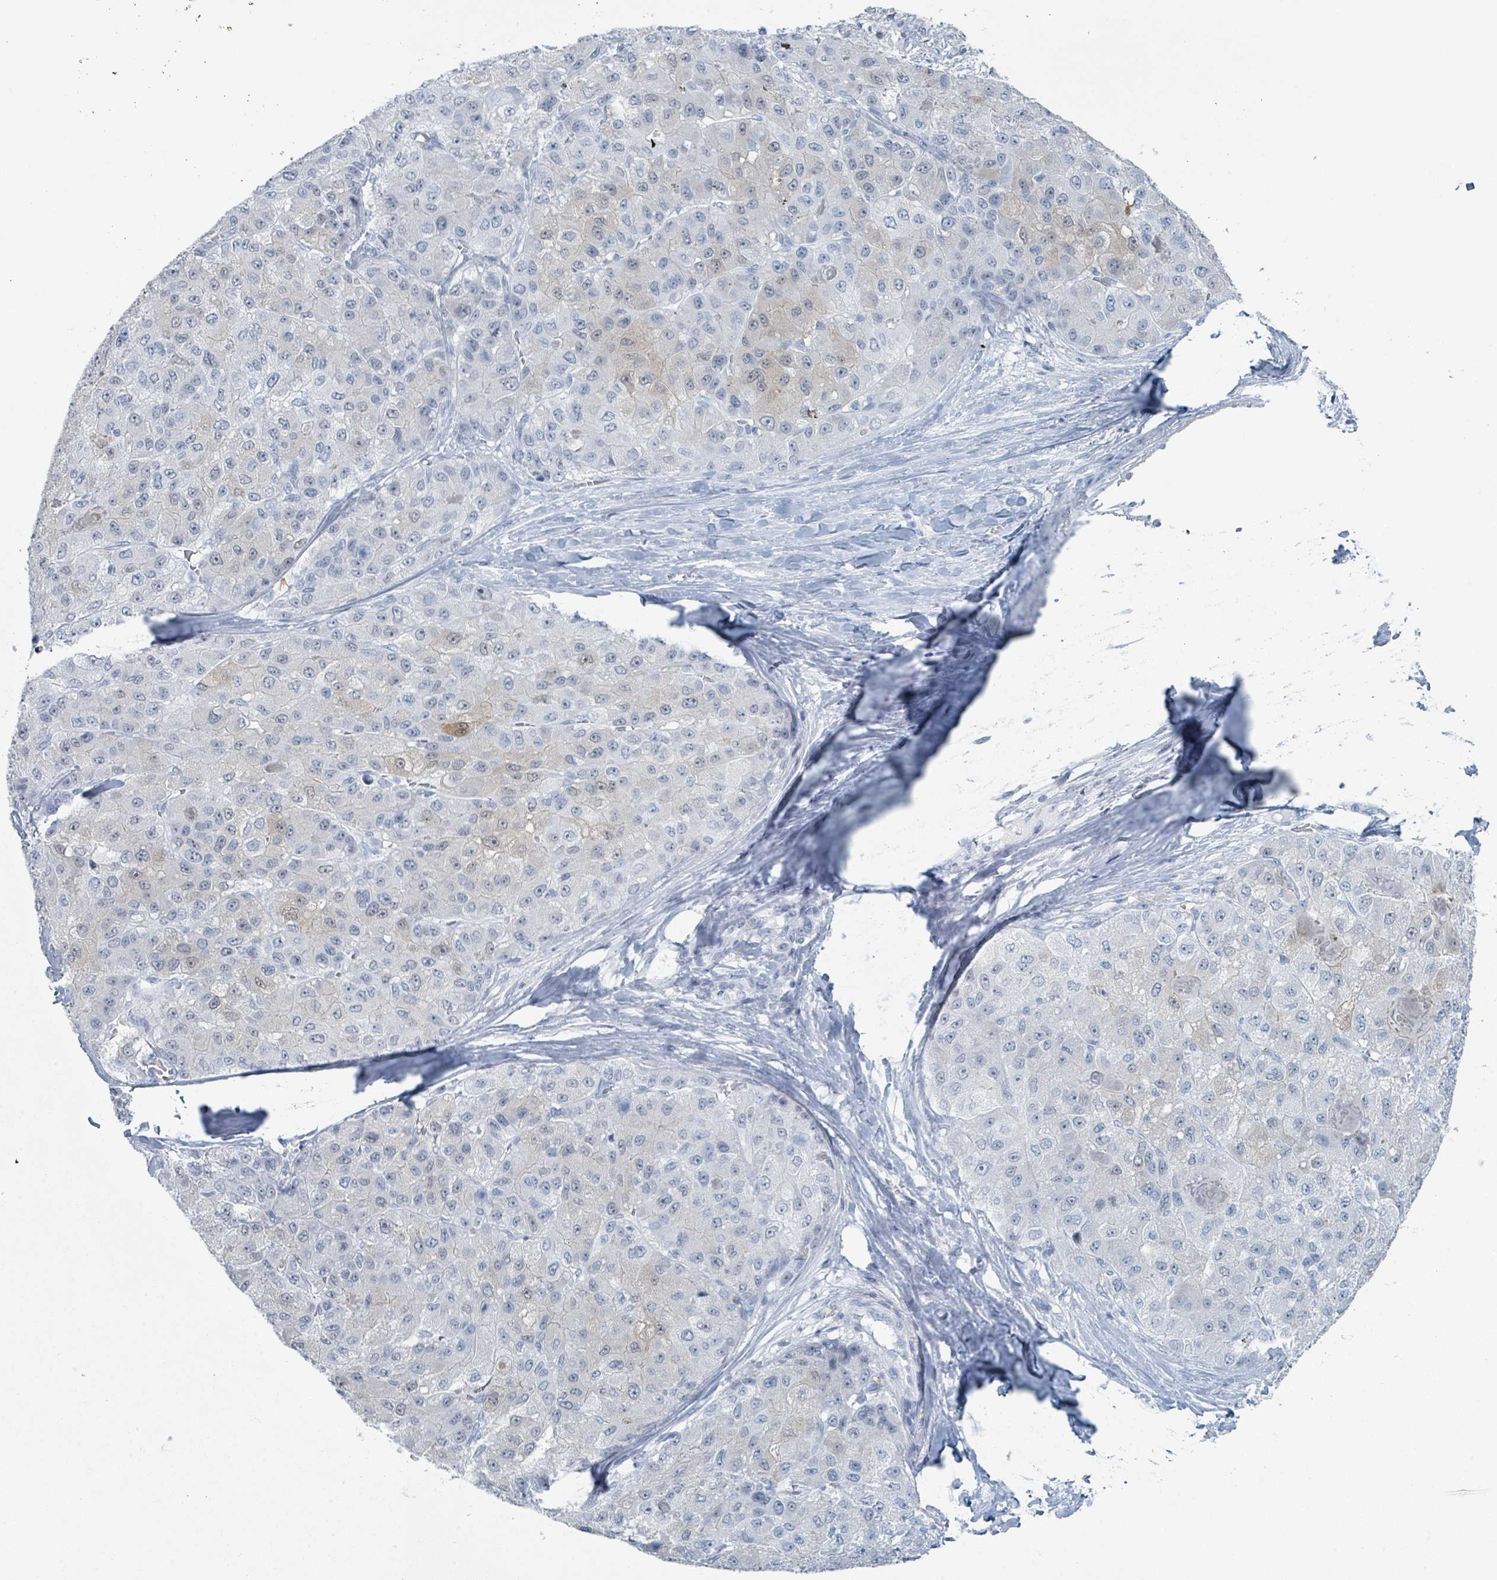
{"staining": {"intensity": "negative", "quantity": "none", "location": "none"}, "tissue": "liver cancer", "cell_type": "Tumor cells", "image_type": "cancer", "snomed": [{"axis": "morphology", "description": "Carcinoma, Hepatocellular, NOS"}, {"axis": "topography", "description": "Liver"}], "caption": "Immunohistochemical staining of human liver cancer displays no significant staining in tumor cells.", "gene": "GPR15LG", "patient": {"sex": "male", "age": 80}}